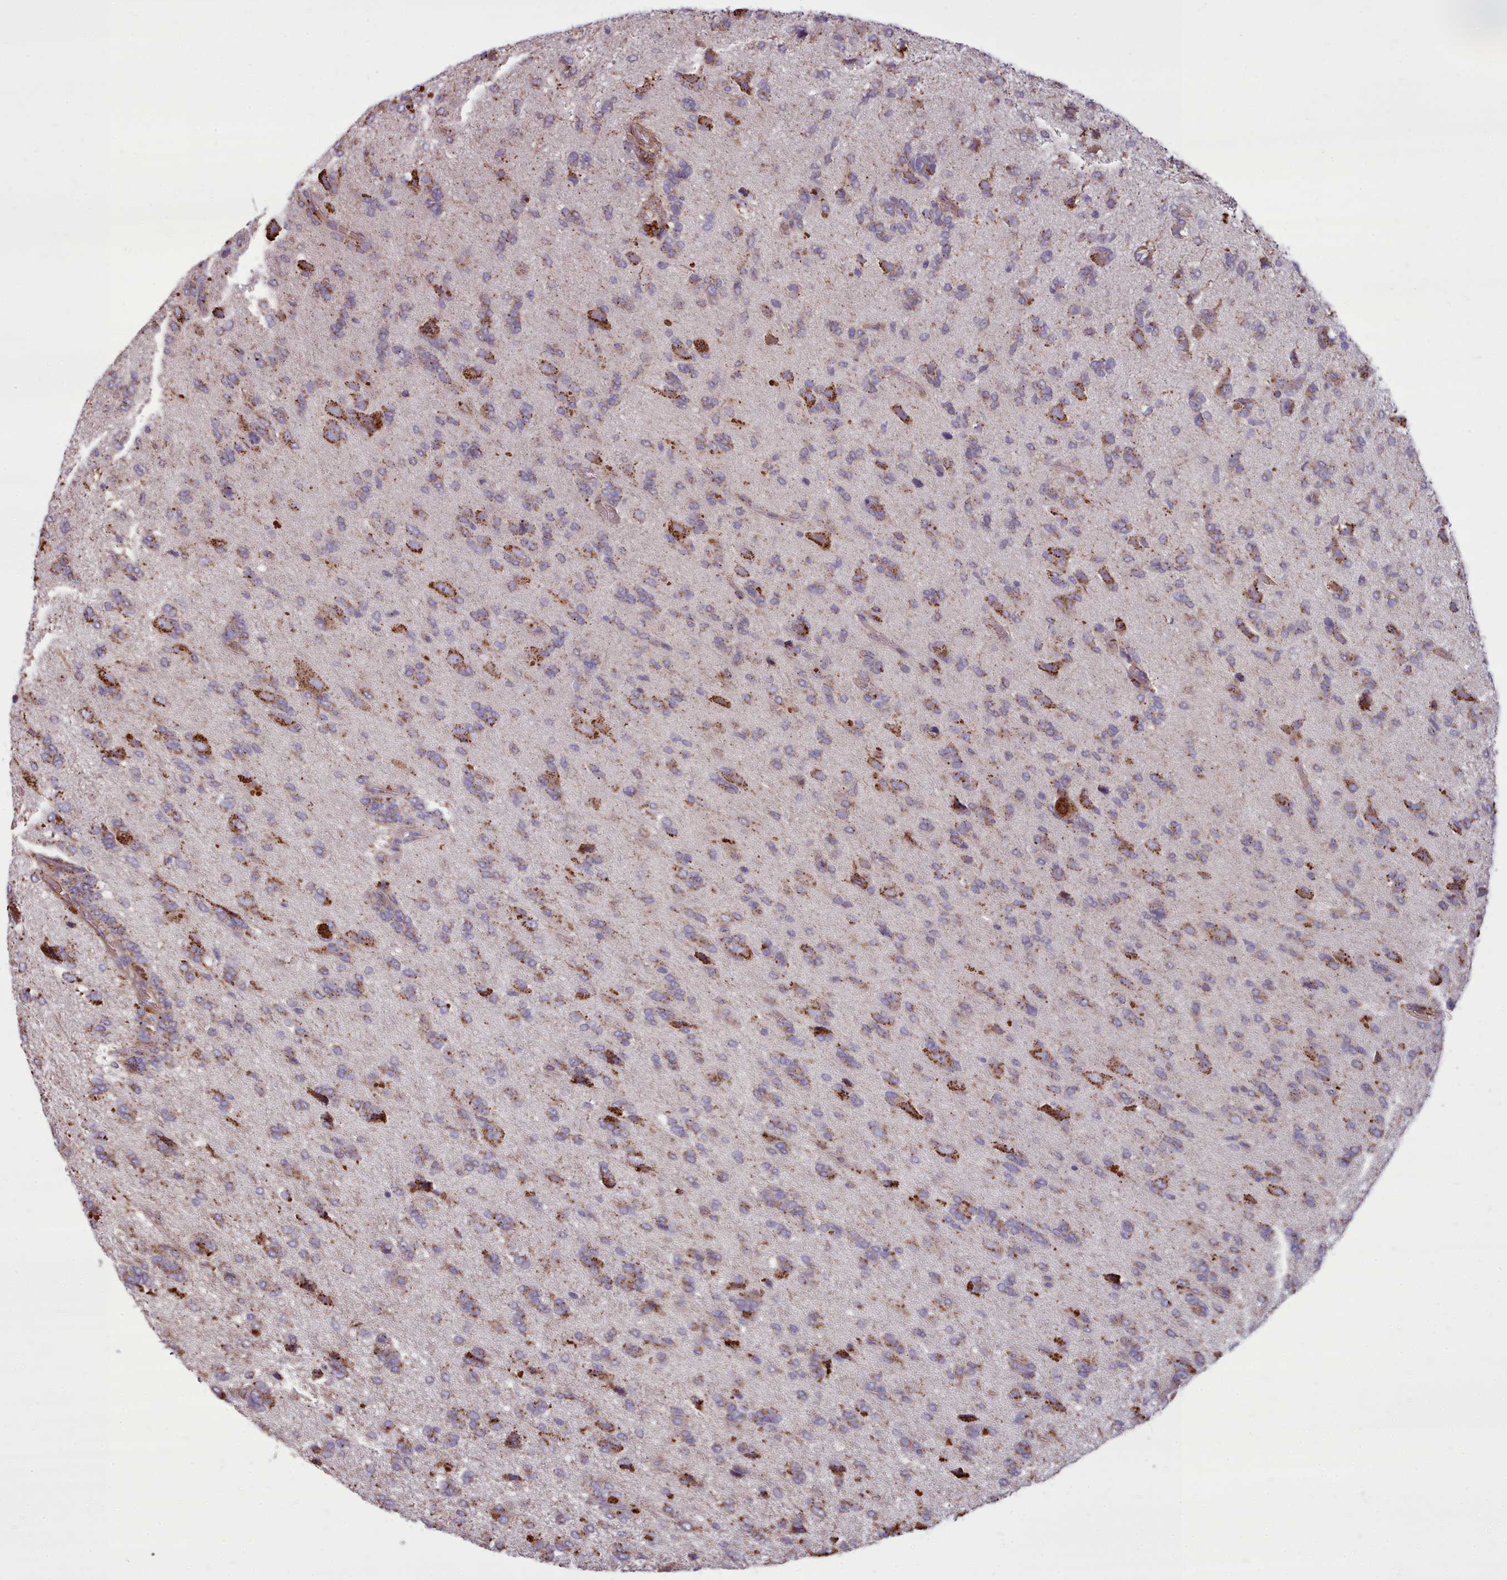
{"staining": {"intensity": "weak", "quantity": "25%-75%", "location": "cytoplasmic/membranous"}, "tissue": "glioma", "cell_type": "Tumor cells", "image_type": "cancer", "snomed": [{"axis": "morphology", "description": "Glioma, malignant, High grade"}, {"axis": "topography", "description": "Brain"}], "caption": "Weak cytoplasmic/membranous positivity is seen in approximately 25%-75% of tumor cells in glioma. Immunohistochemistry stains the protein in brown and the nuclei are stained blue.", "gene": "PACSIN3", "patient": {"sex": "female", "age": 59}}